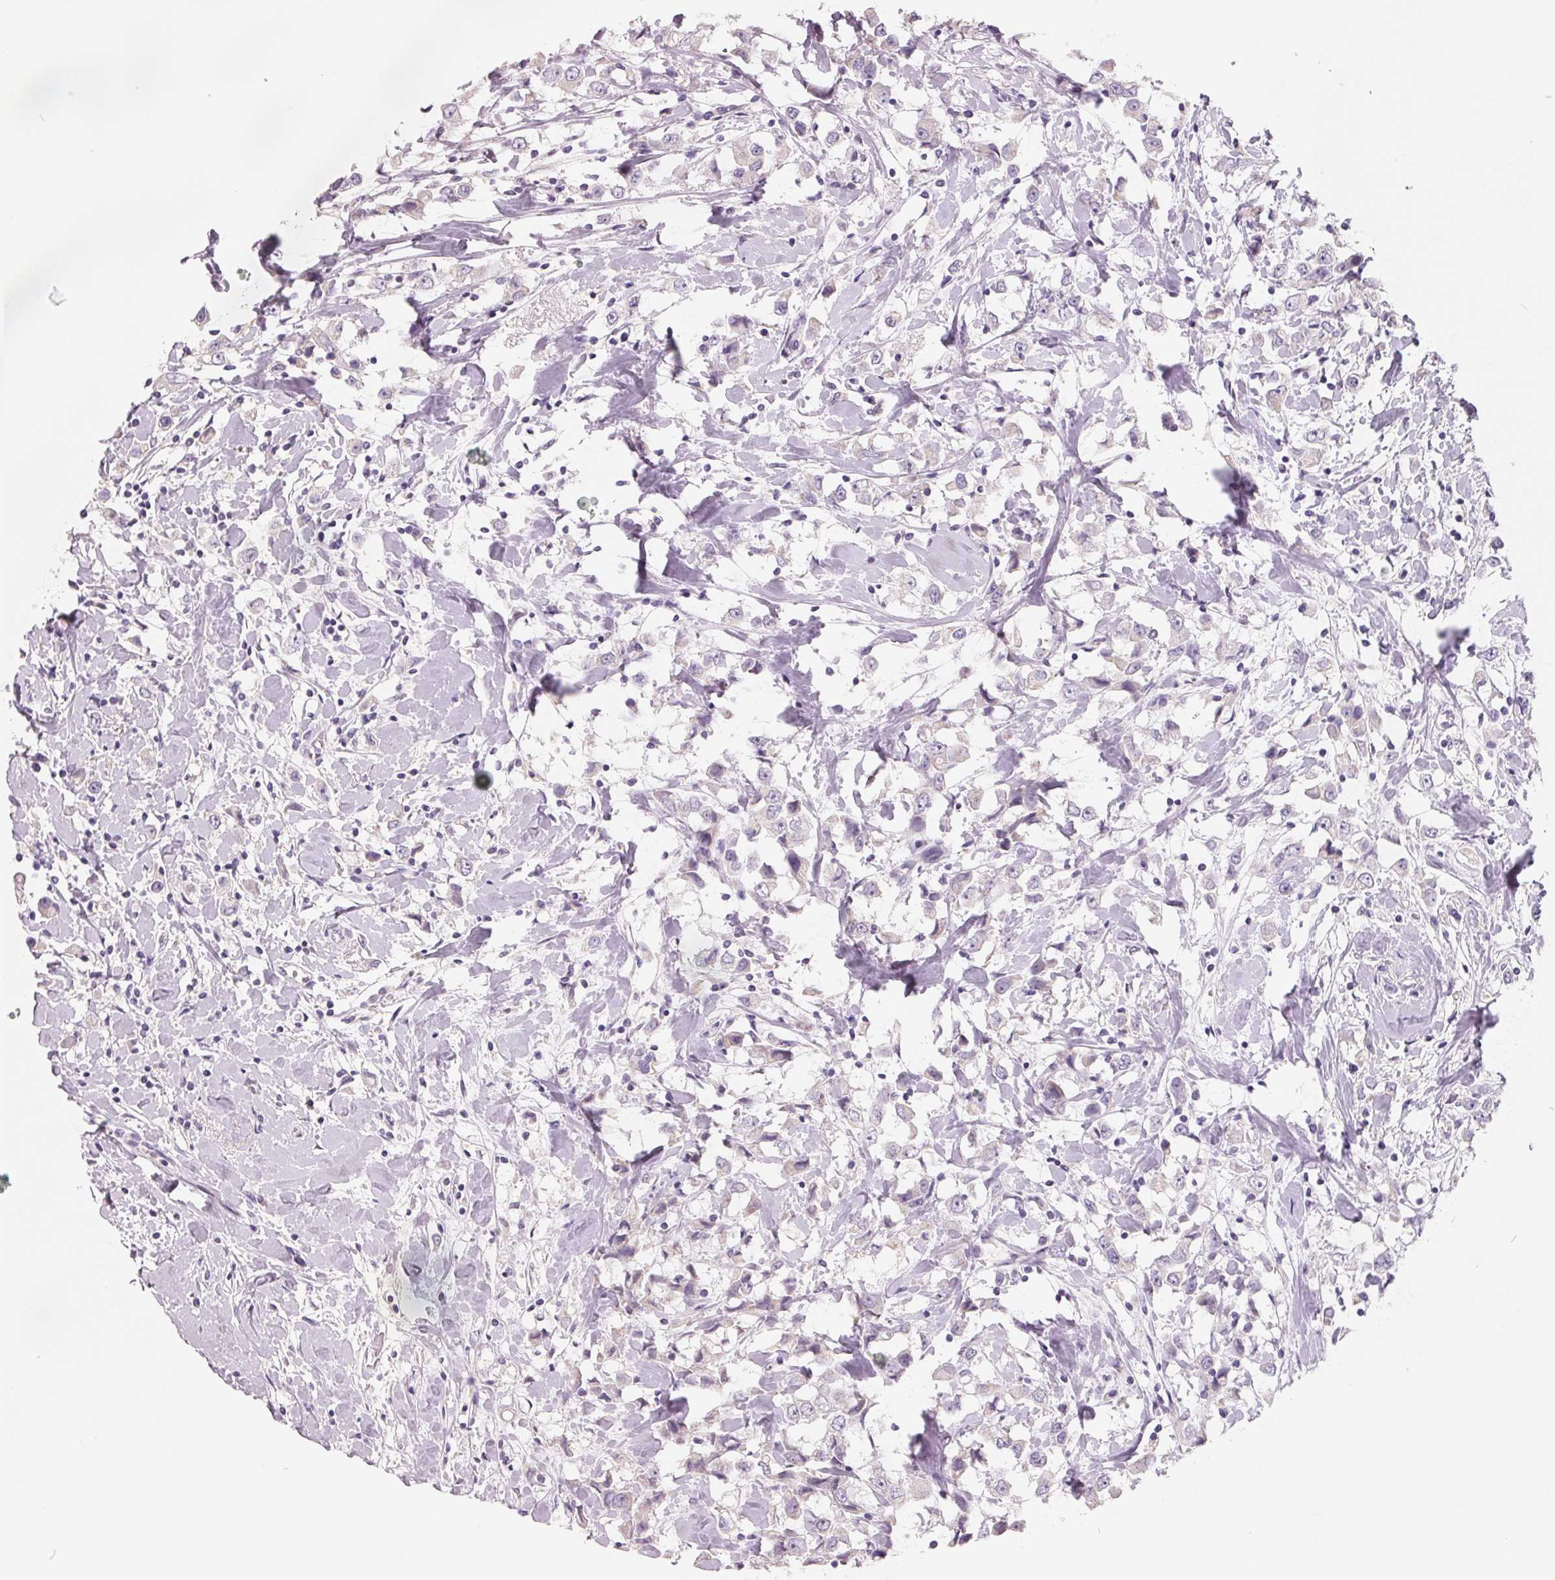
{"staining": {"intensity": "negative", "quantity": "none", "location": "none"}, "tissue": "breast cancer", "cell_type": "Tumor cells", "image_type": "cancer", "snomed": [{"axis": "morphology", "description": "Duct carcinoma"}, {"axis": "topography", "description": "Breast"}], "caption": "High power microscopy histopathology image of an immunohistochemistry histopathology image of breast infiltrating ductal carcinoma, revealing no significant expression in tumor cells.", "gene": "FTCD", "patient": {"sex": "female", "age": 61}}